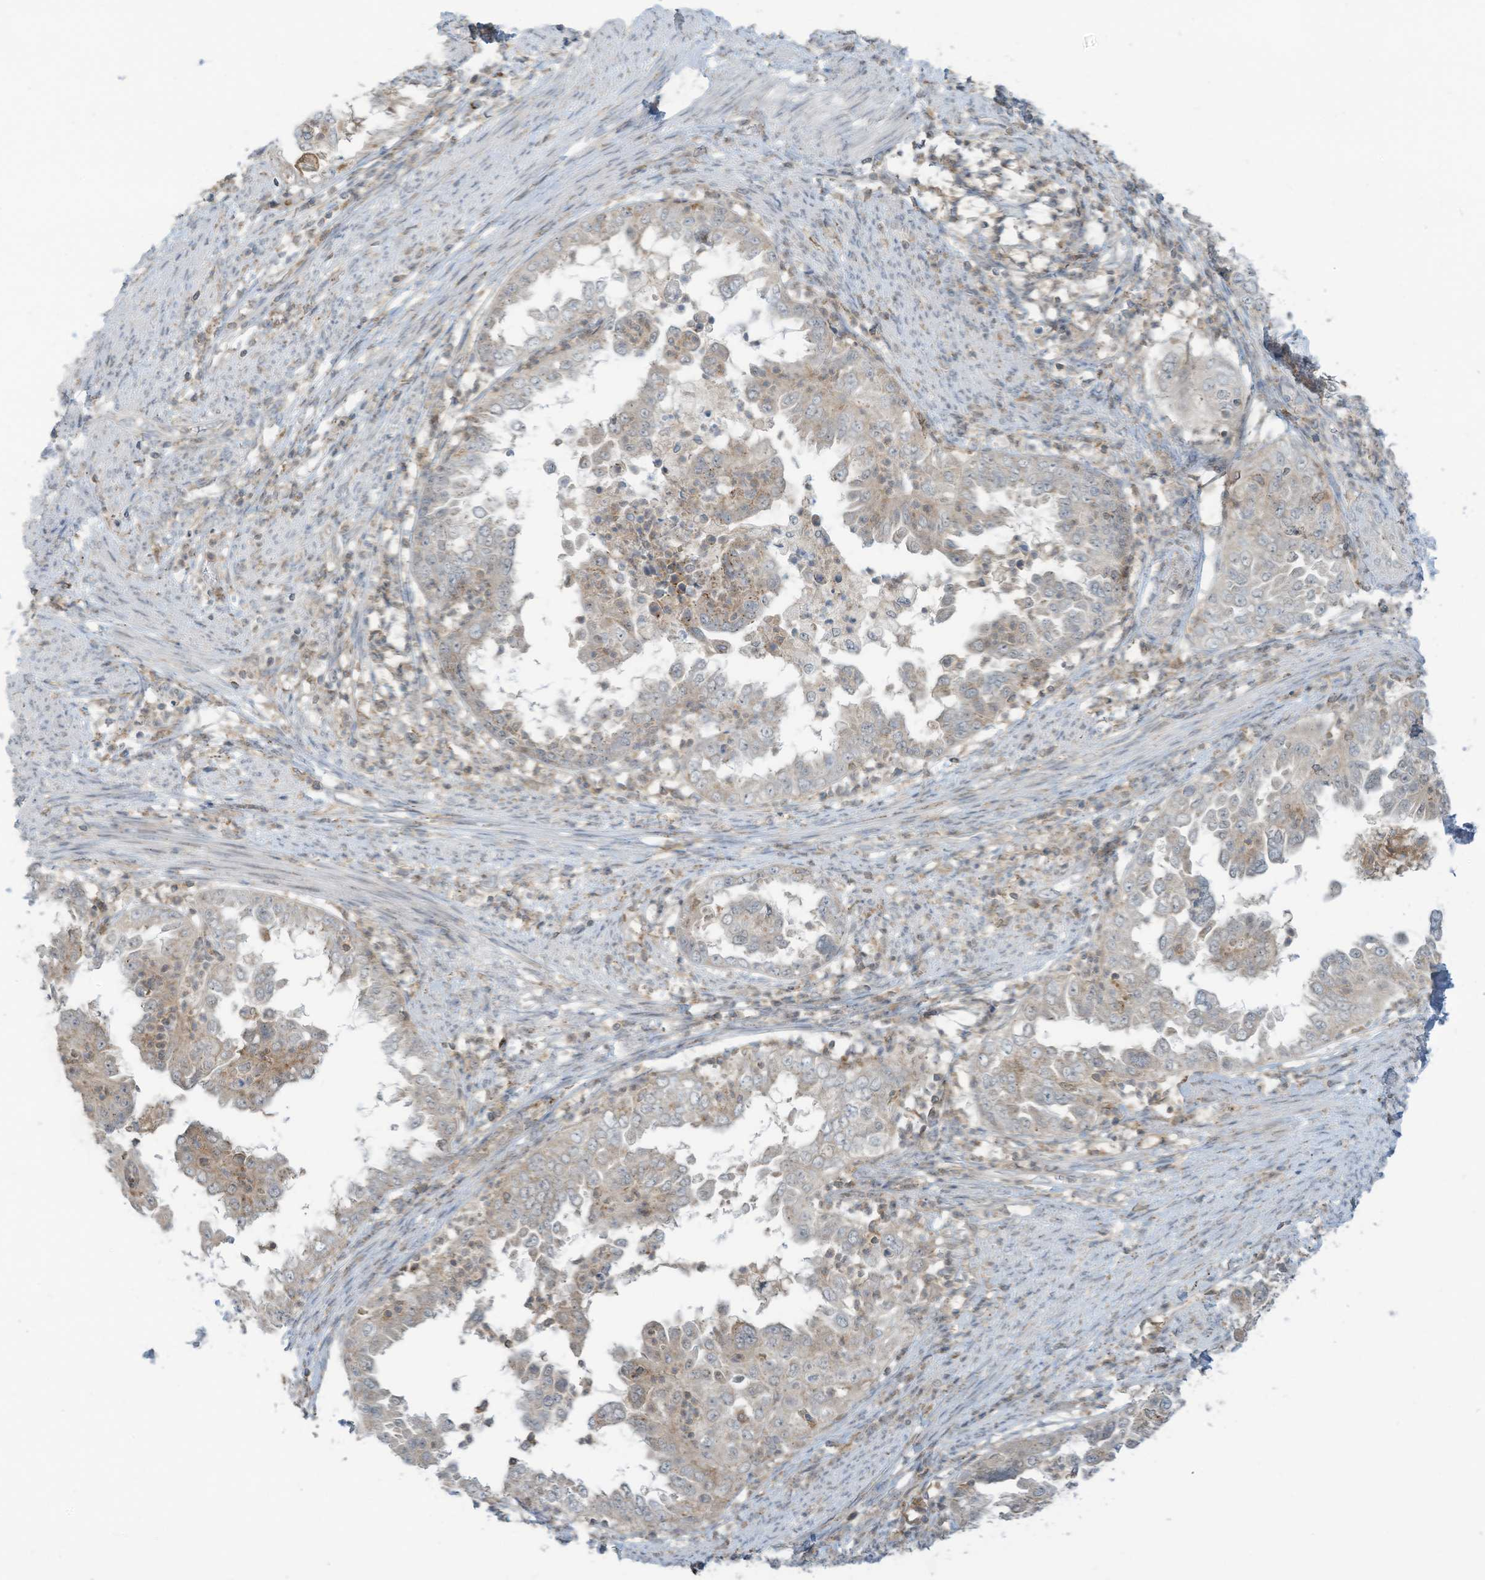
{"staining": {"intensity": "negative", "quantity": "none", "location": "none"}, "tissue": "endometrial cancer", "cell_type": "Tumor cells", "image_type": "cancer", "snomed": [{"axis": "morphology", "description": "Adenocarcinoma, NOS"}, {"axis": "topography", "description": "Endometrium"}], "caption": "There is no significant expression in tumor cells of endometrial cancer. (DAB (3,3'-diaminobenzidine) immunohistochemistry with hematoxylin counter stain).", "gene": "PARVG", "patient": {"sex": "female", "age": 85}}